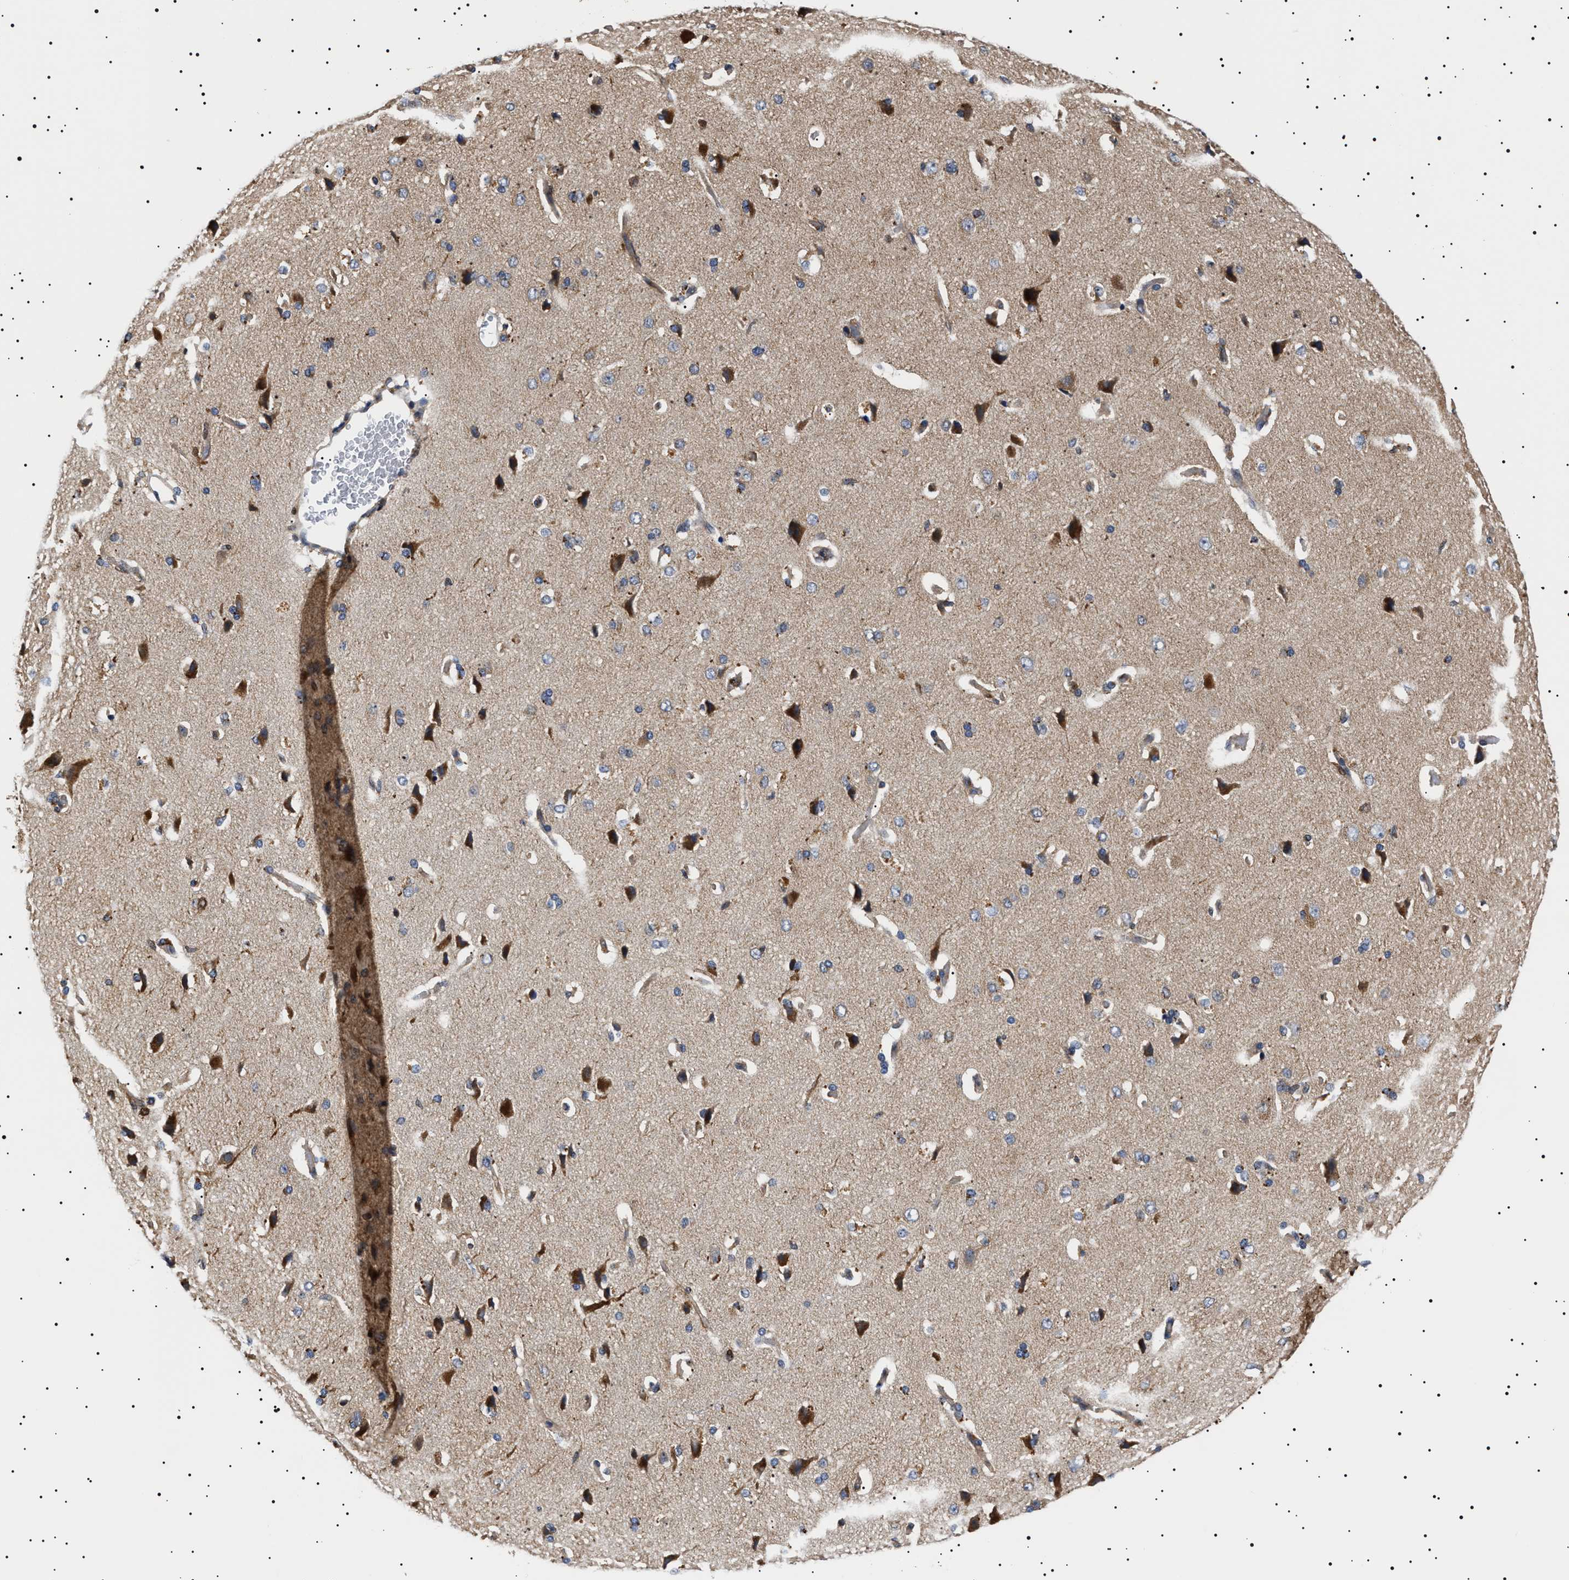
{"staining": {"intensity": "weak", "quantity": ">75%", "location": "cytoplasmic/membranous"}, "tissue": "cerebral cortex", "cell_type": "Endothelial cells", "image_type": "normal", "snomed": [{"axis": "morphology", "description": "Normal tissue, NOS"}, {"axis": "topography", "description": "Cerebral cortex"}], "caption": "A low amount of weak cytoplasmic/membranous staining is appreciated in approximately >75% of endothelial cells in normal cerebral cortex.", "gene": "SLC4A7", "patient": {"sex": "male", "age": 62}}